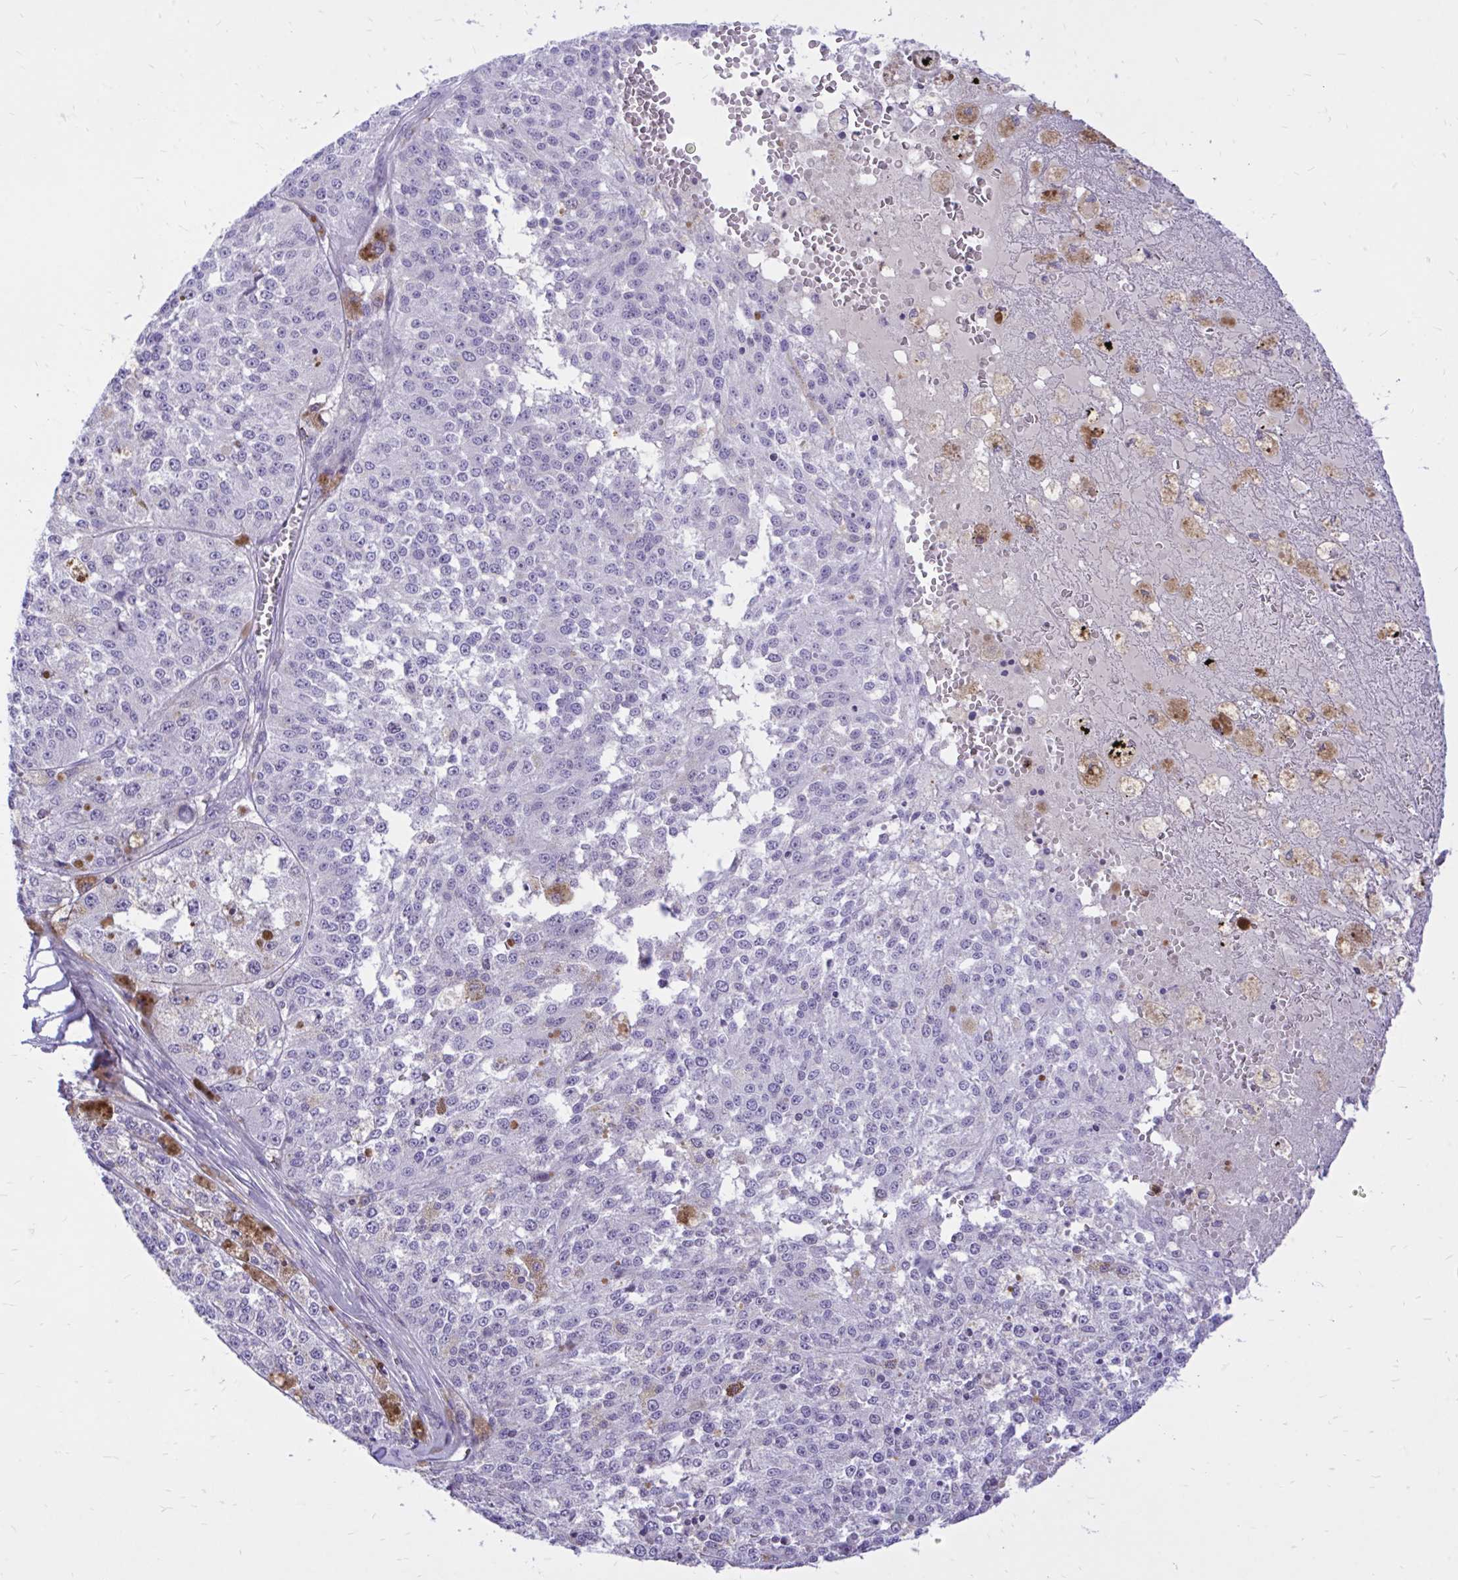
{"staining": {"intensity": "negative", "quantity": "none", "location": "none"}, "tissue": "melanoma", "cell_type": "Tumor cells", "image_type": "cancer", "snomed": [{"axis": "morphology", "description": "Malignant melanoma, Metastatic site"}, {"axis": "topography", "description": "Lymph node"}], "caption": "High magnification brightfield microscopy of malignant melanoma (metastatic site) stained with DAB (3,3'-diaminobenzidine) (brown) and counterstained with hematoxylin (blue): tumor cells show no significant positivity.", "gene": "CXCL8", "patient": {"sex": "female", "age": 64}}